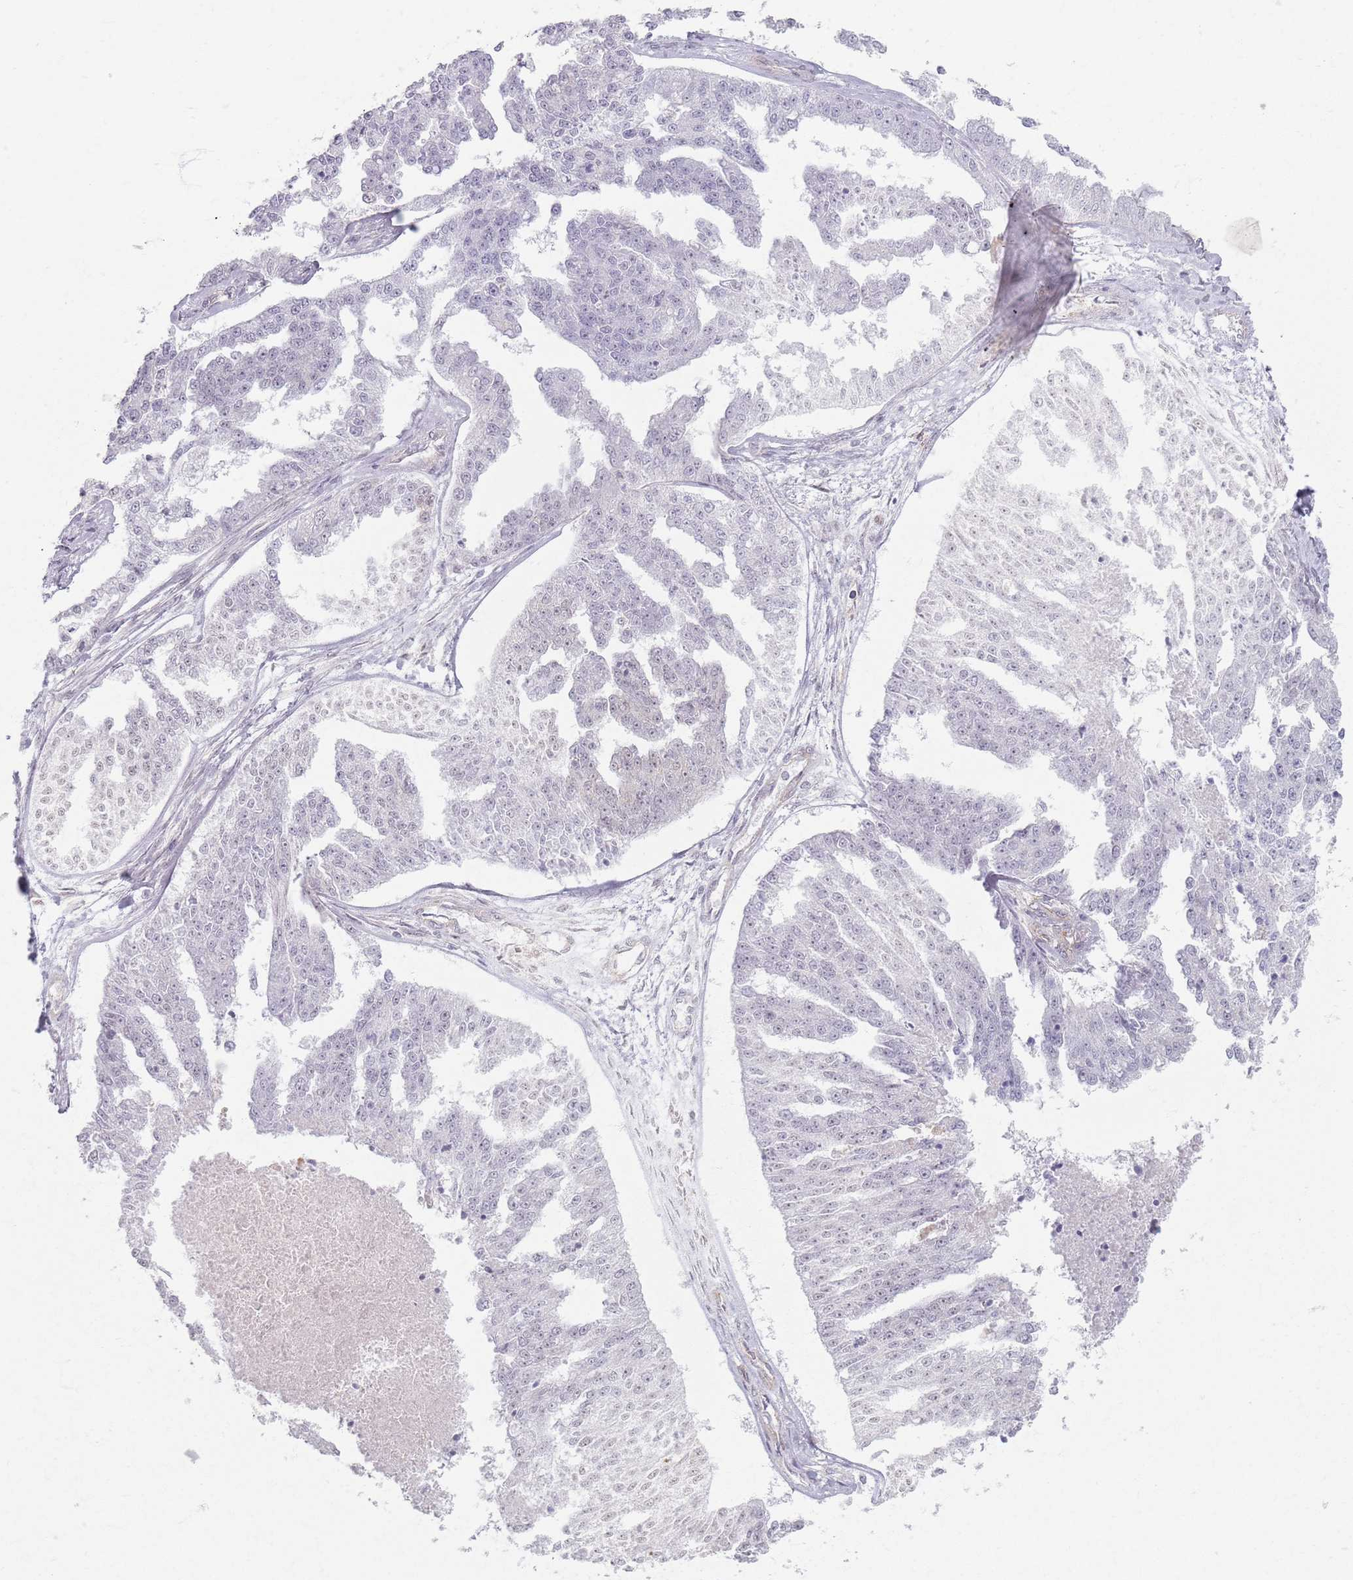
{"staining": {"intensity": "negative", "quantity": "none", "location": "none"}, "tissue": "ovarian cancer", "cell_type": "Tumor cells", "image_type": "cancer", "snomed": [{"axis": "morphology", "description": "Cystadenocarcinoma, serous, NOS"}, {"axis": "topography", "description": "Ovary"}], "caption": "Protein analysis of ovarian cancer displays no significant expression in tumor cells. (DAB immunohistochemistry, high magnification).", "gene": "KCNA5", "patient": {"sex": "female", "age": 58}}